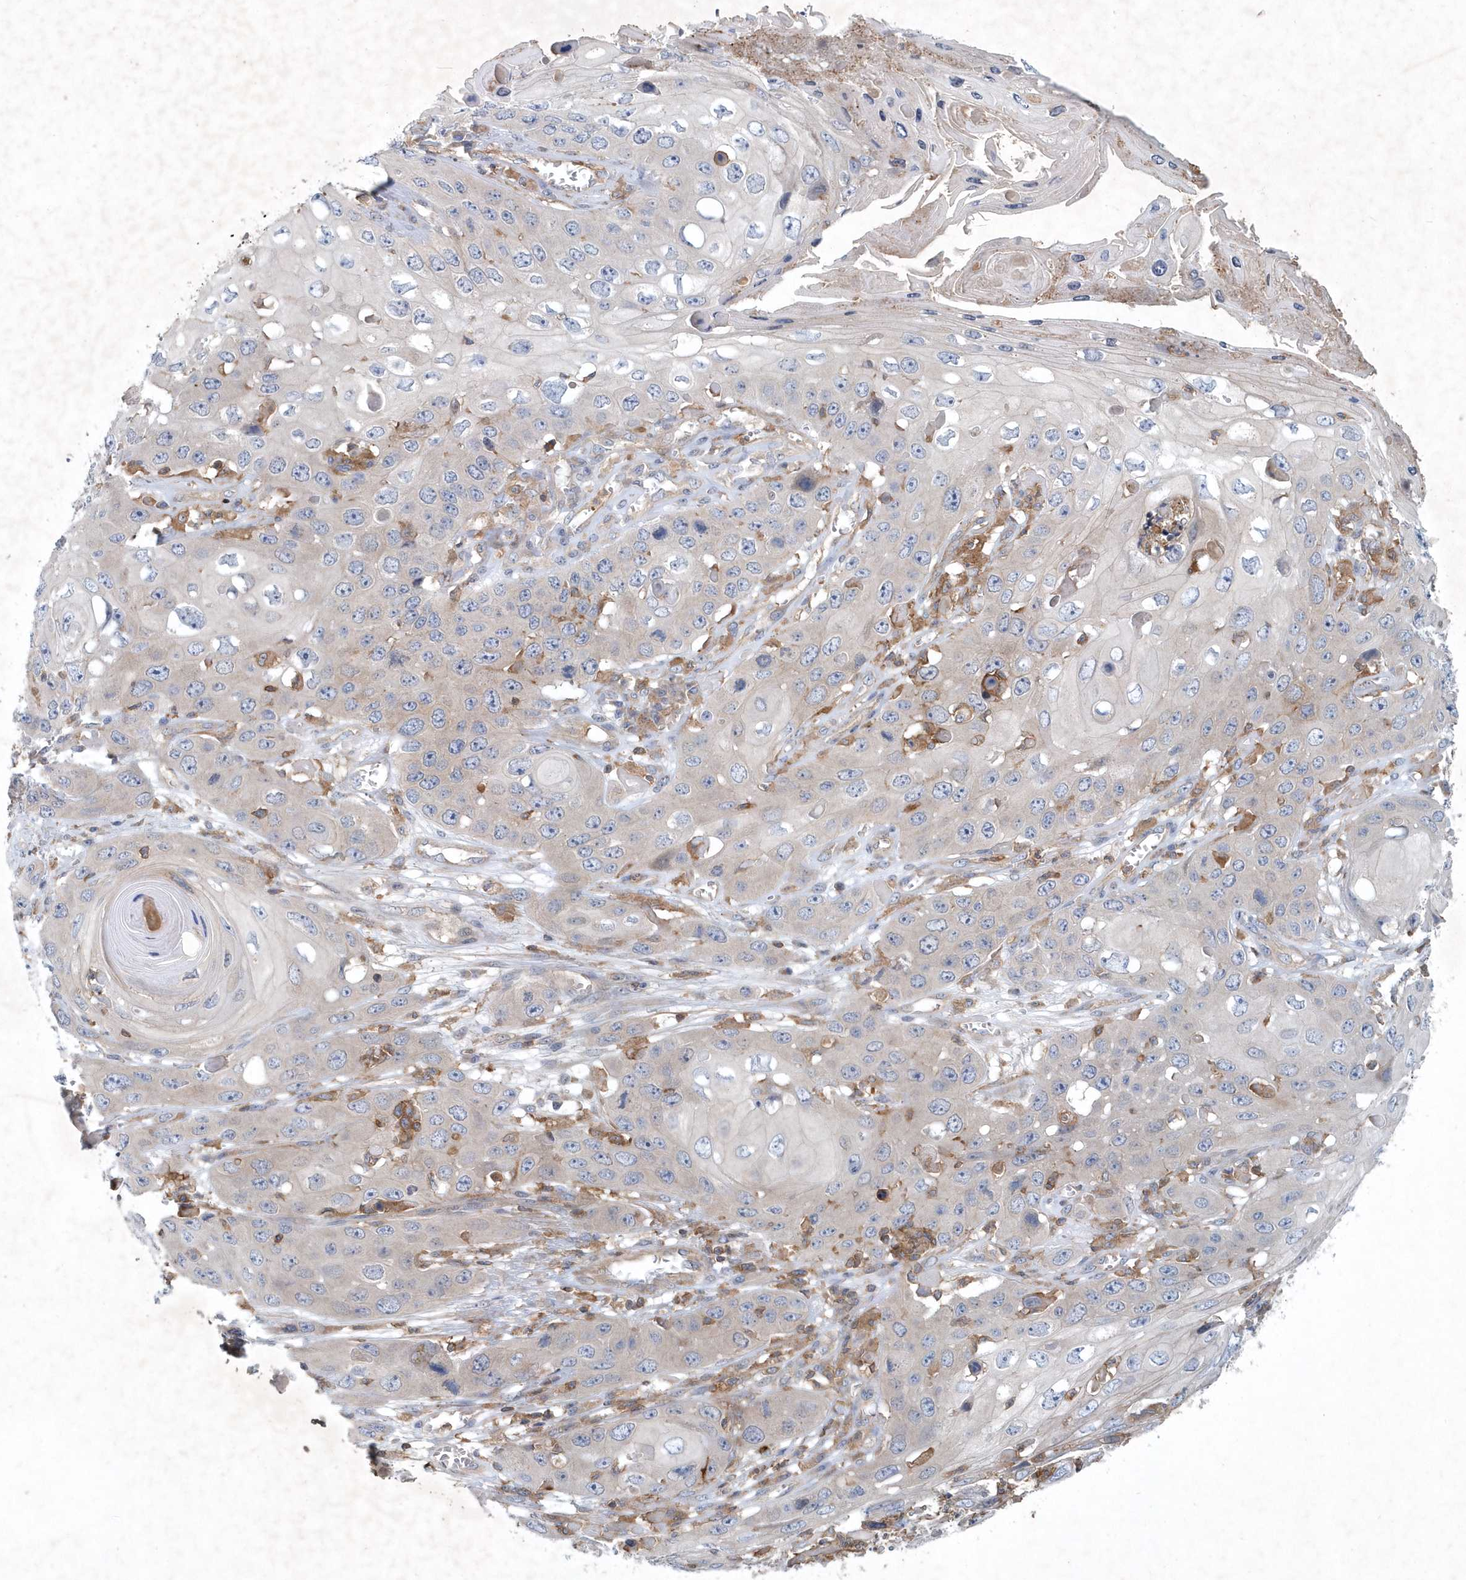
{"staining": {"intensity": "negative", "quantity": "none", "location": "none"}, "tissue": "skin cancer", "cell_type": "Tumor cells", "image_type": "cancer", "snomed": [{"axis": "morphology", "description": "Squamous cell carcinoma, NOS"}, {"axis": "topography", "description": "Skin"}], "caption": "Skin squamous cell carcinoma was stained to show a protein in brown. There is no significant expression in tumor cells.", "gene": "P2RY10", "patient": {"sex": "male", "age": 55}}